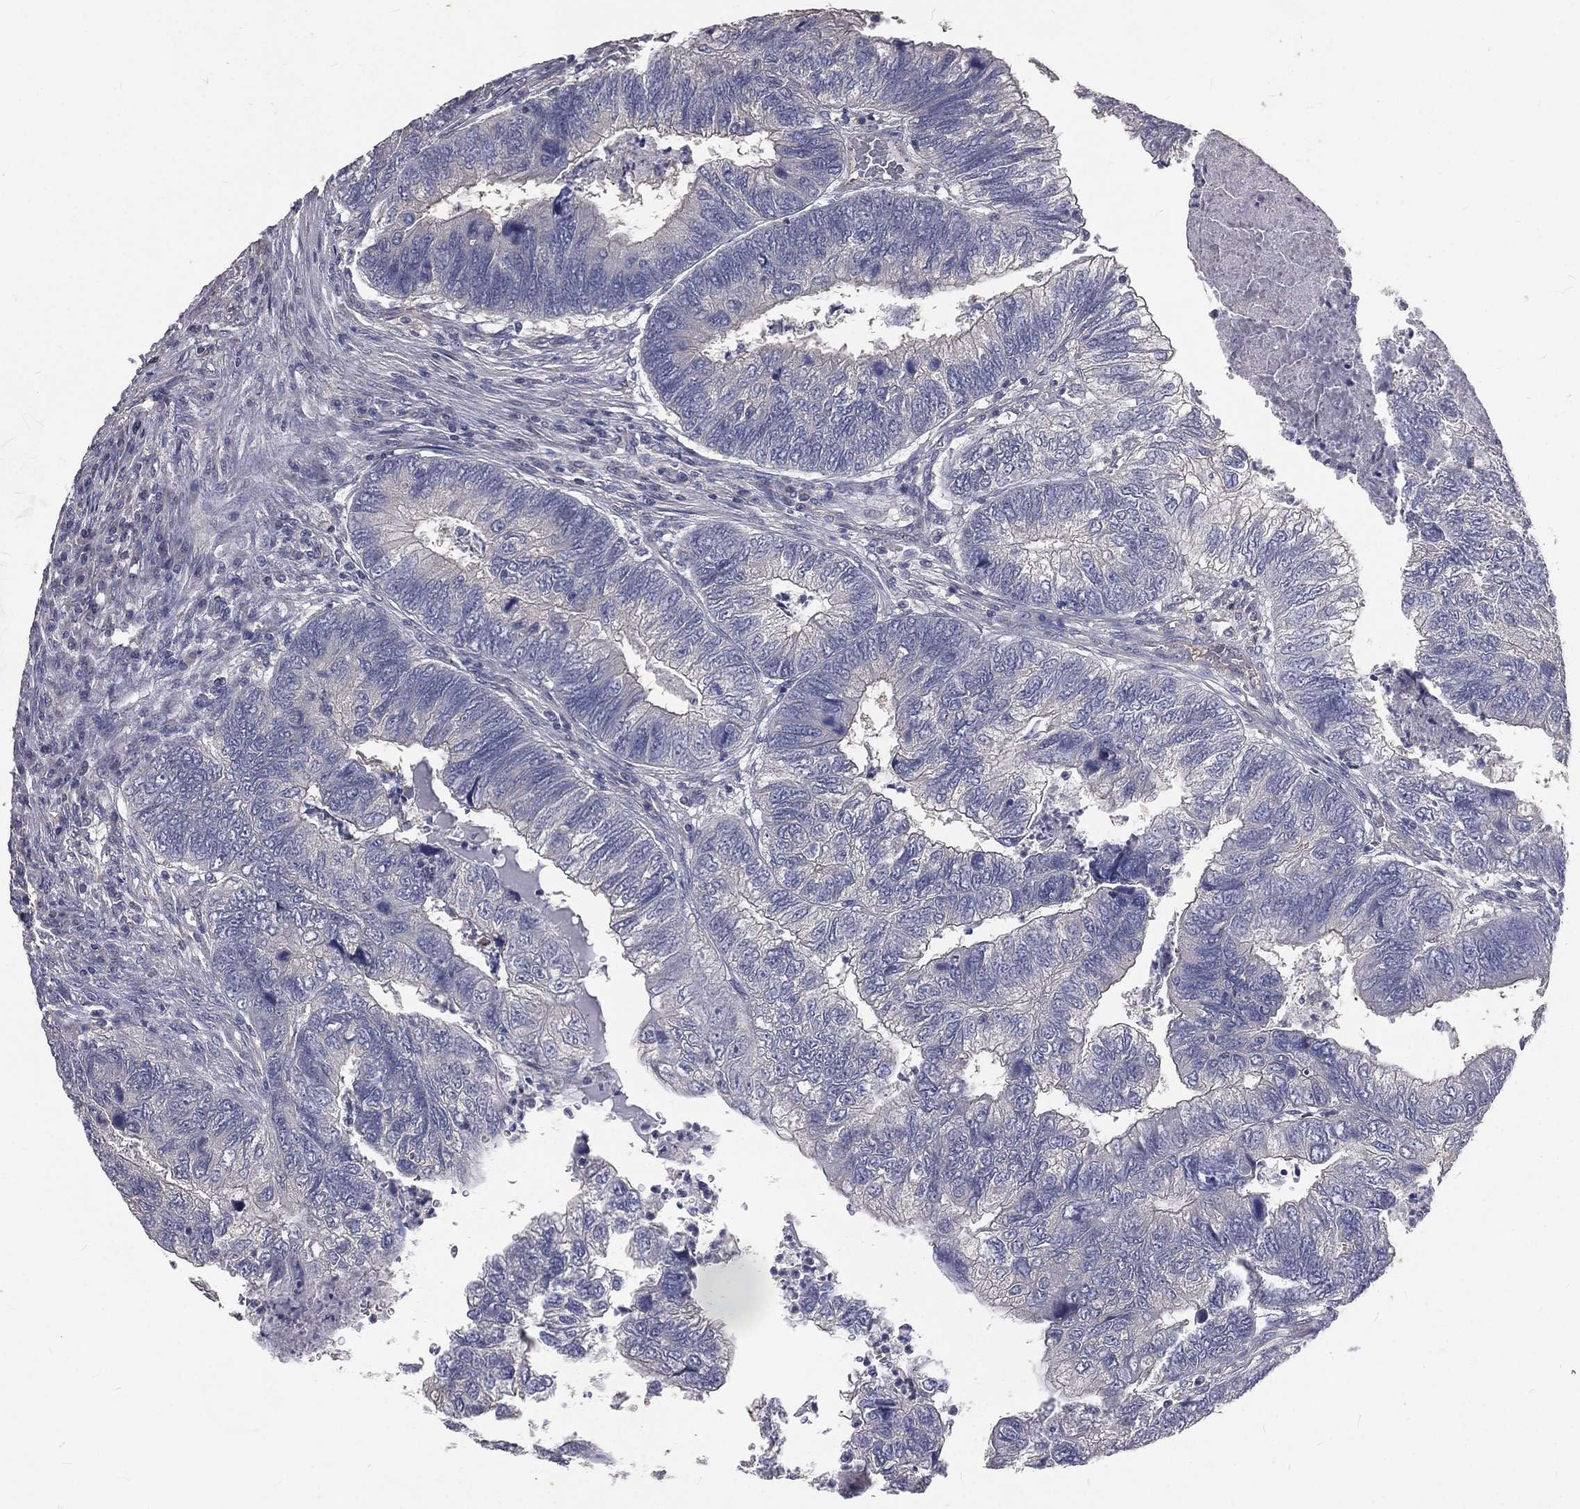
{"staining": {"intensity": "negative", "quantity": "none", "location": "none"}, "tissue": "colorectal cancer", "cell_type": "Tumor cells", "image_type": "cancer", "snomed": [{"axis": "morphology", "description": "Adenocarcinoma, NOS"}, {"axis": "topography", "description": "Colon"}], "caption": "A histopathology image of human adenocarcinoma (colorectal) is negative for staining in tumor cells. The staining was performed using DAB (3,3'-diaminobenzidine) to visualize the protein expression in brown, while the nuclei were stained in blue with hematoxylin (Magnification: 20x).", "gene": "CROCC", "patient": {"sex": "female", "age": 67}}